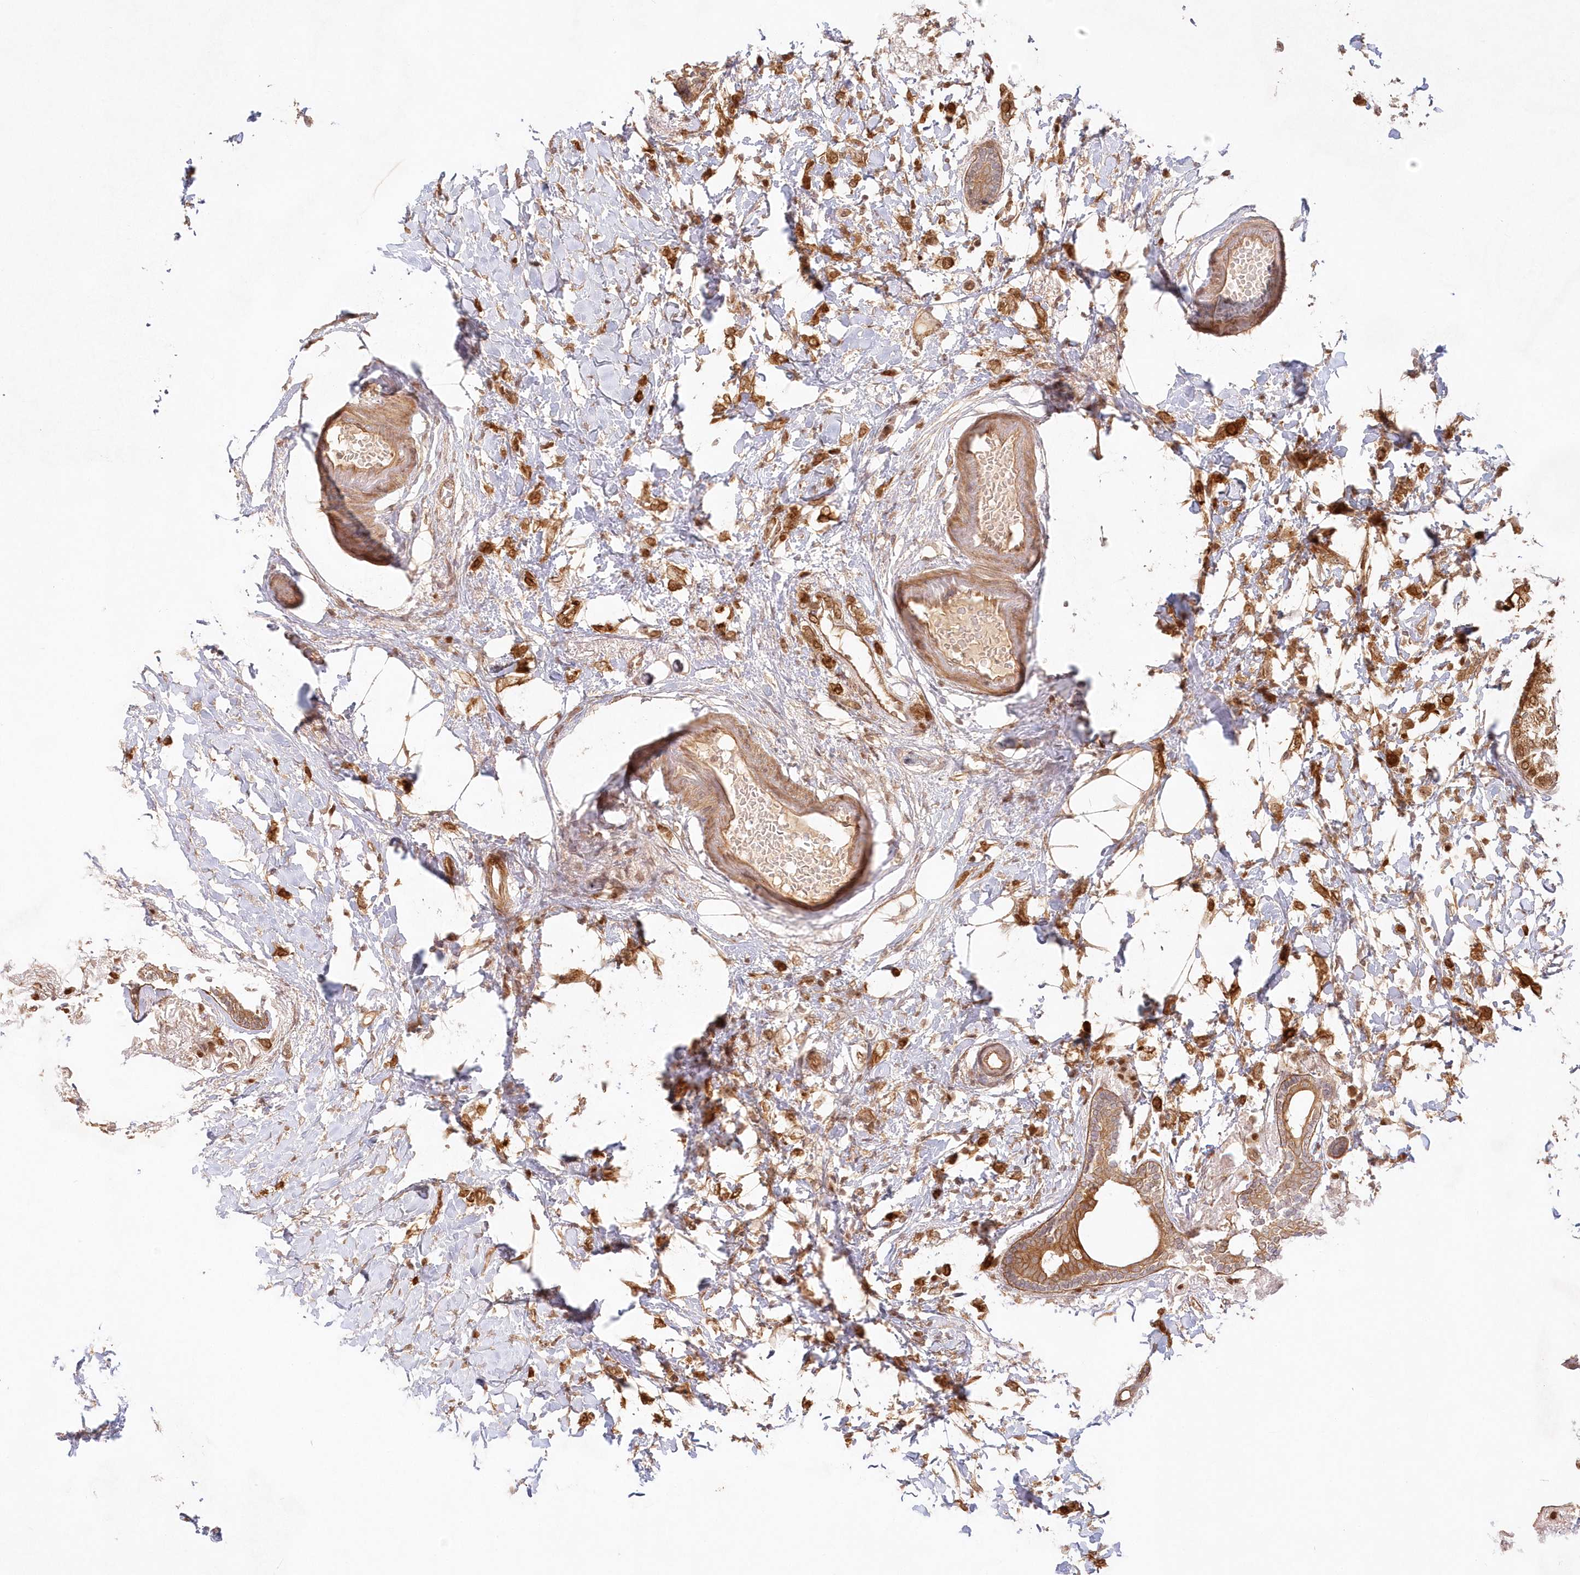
{"staining": {"intensity": "strong", "quantity": ">75%", "location": "cytoplasmic/membranous"}, "tissue": "breast cancer", "cell_type": "Tumor cells", "image_type": "cancer", "snomed": [{"axis": "morphology", "description": "Normal tissue, NOS"}, {"axis": "morphology", "description": "Lobular carcinoma"}, {"axis": "topography", "description": "Breast"}], "caption": "Lobular carcinoma (breast) stained with immunohistochemistry (IHC) reveals strong cytoplasmic/membranous staining in about >75% of tumor cells.", "gene": "KIAA0232", "patient": {"sex": "female", "age": 47}}